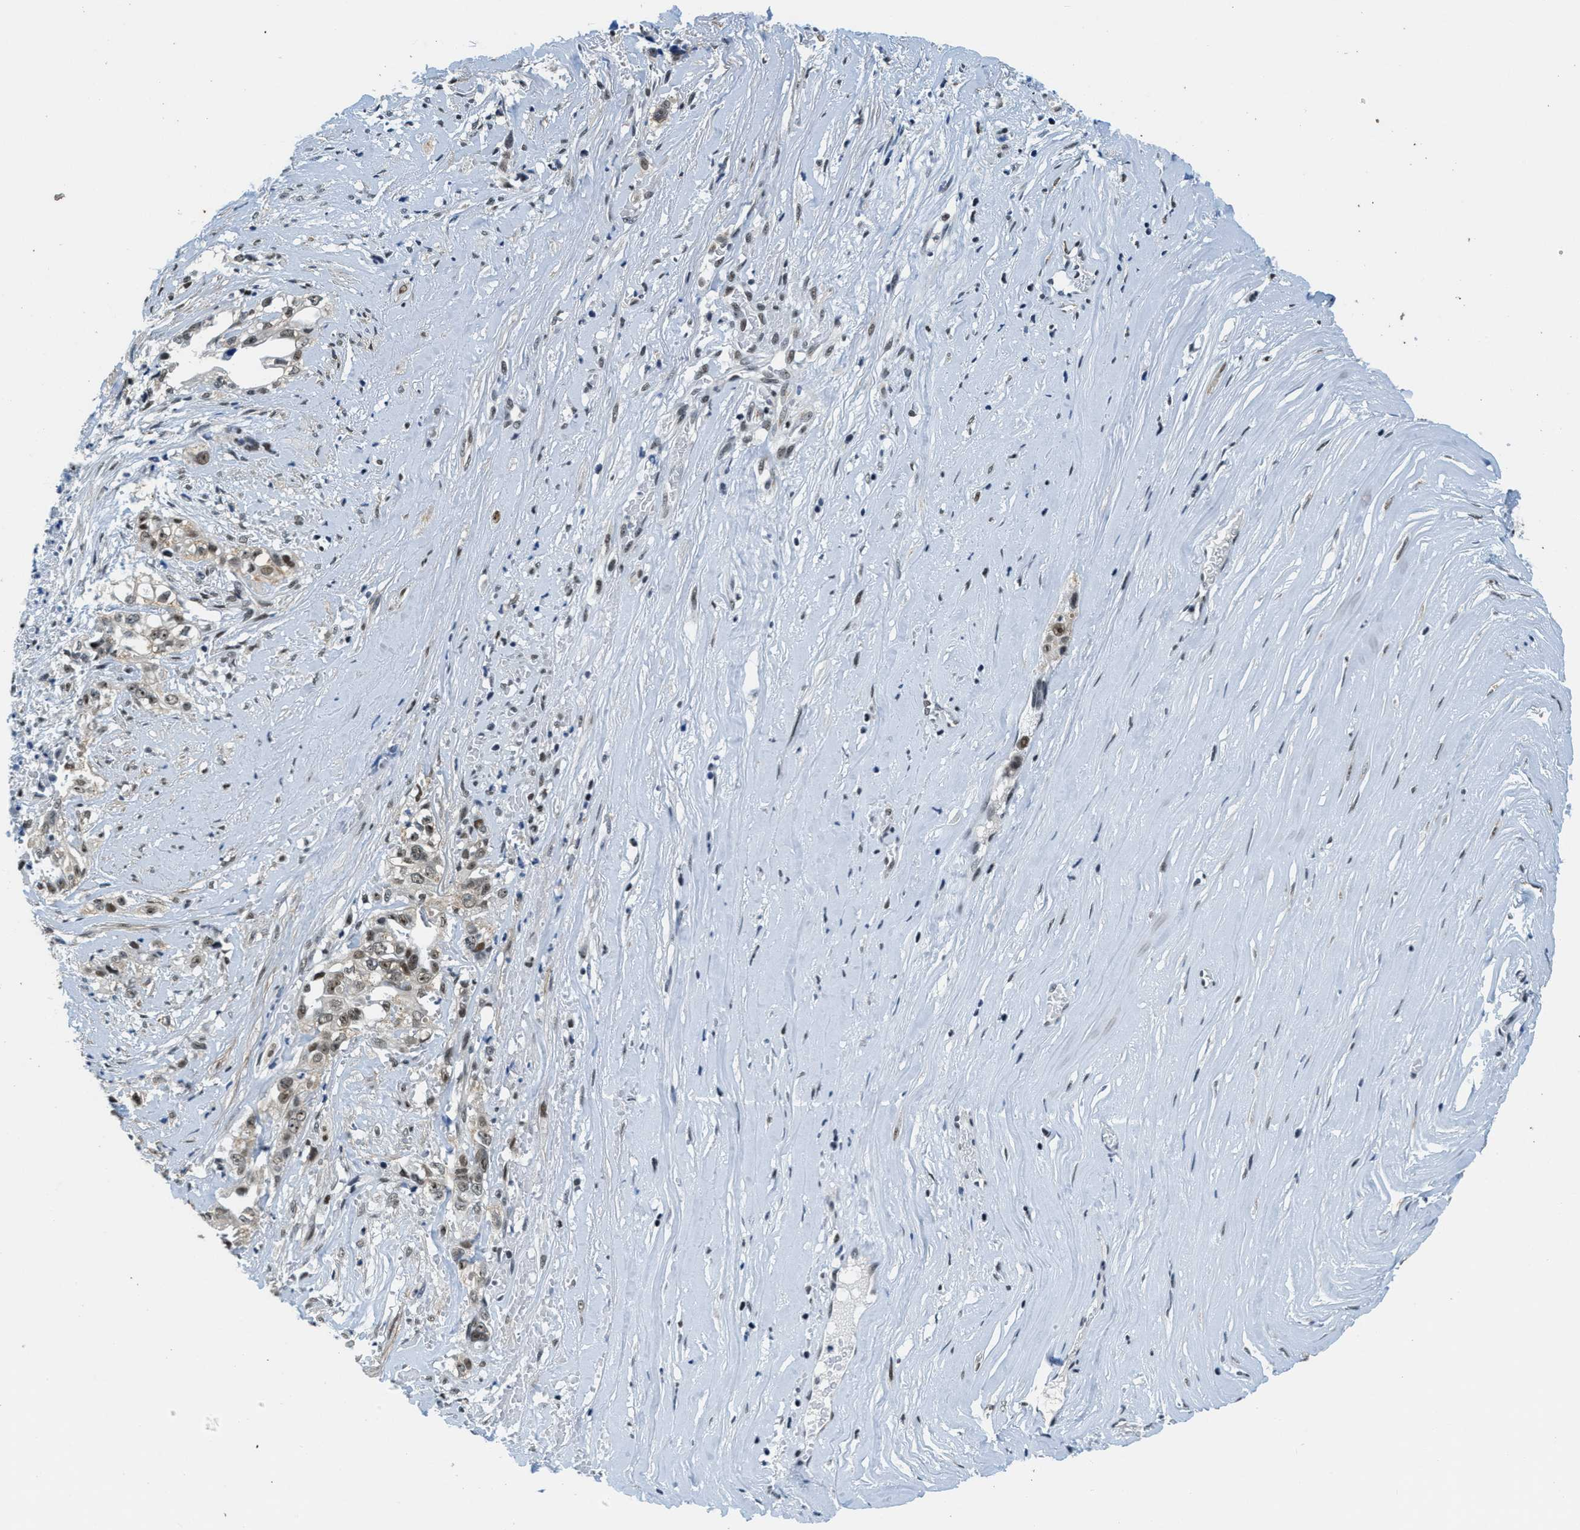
{"staining": {"intensity": "weak", "quantity": ">75%", "location": "nuclear"}, "tissue": "liver cancer", "cell_type": "Tumor cells", "image_type": "cancer", "snomed": [{"axis": "morphology", "description": "Cholangiocarcinoma"}, {"axis": "topography", "description": "Liver"}], "caption": "A brown stain shows weak nuclear positivity of a protein in liver cancer (cholangiocarcinoma) tumor cells.", "gene": "SSB", "patient": {"sex": "female", "age": 70}}